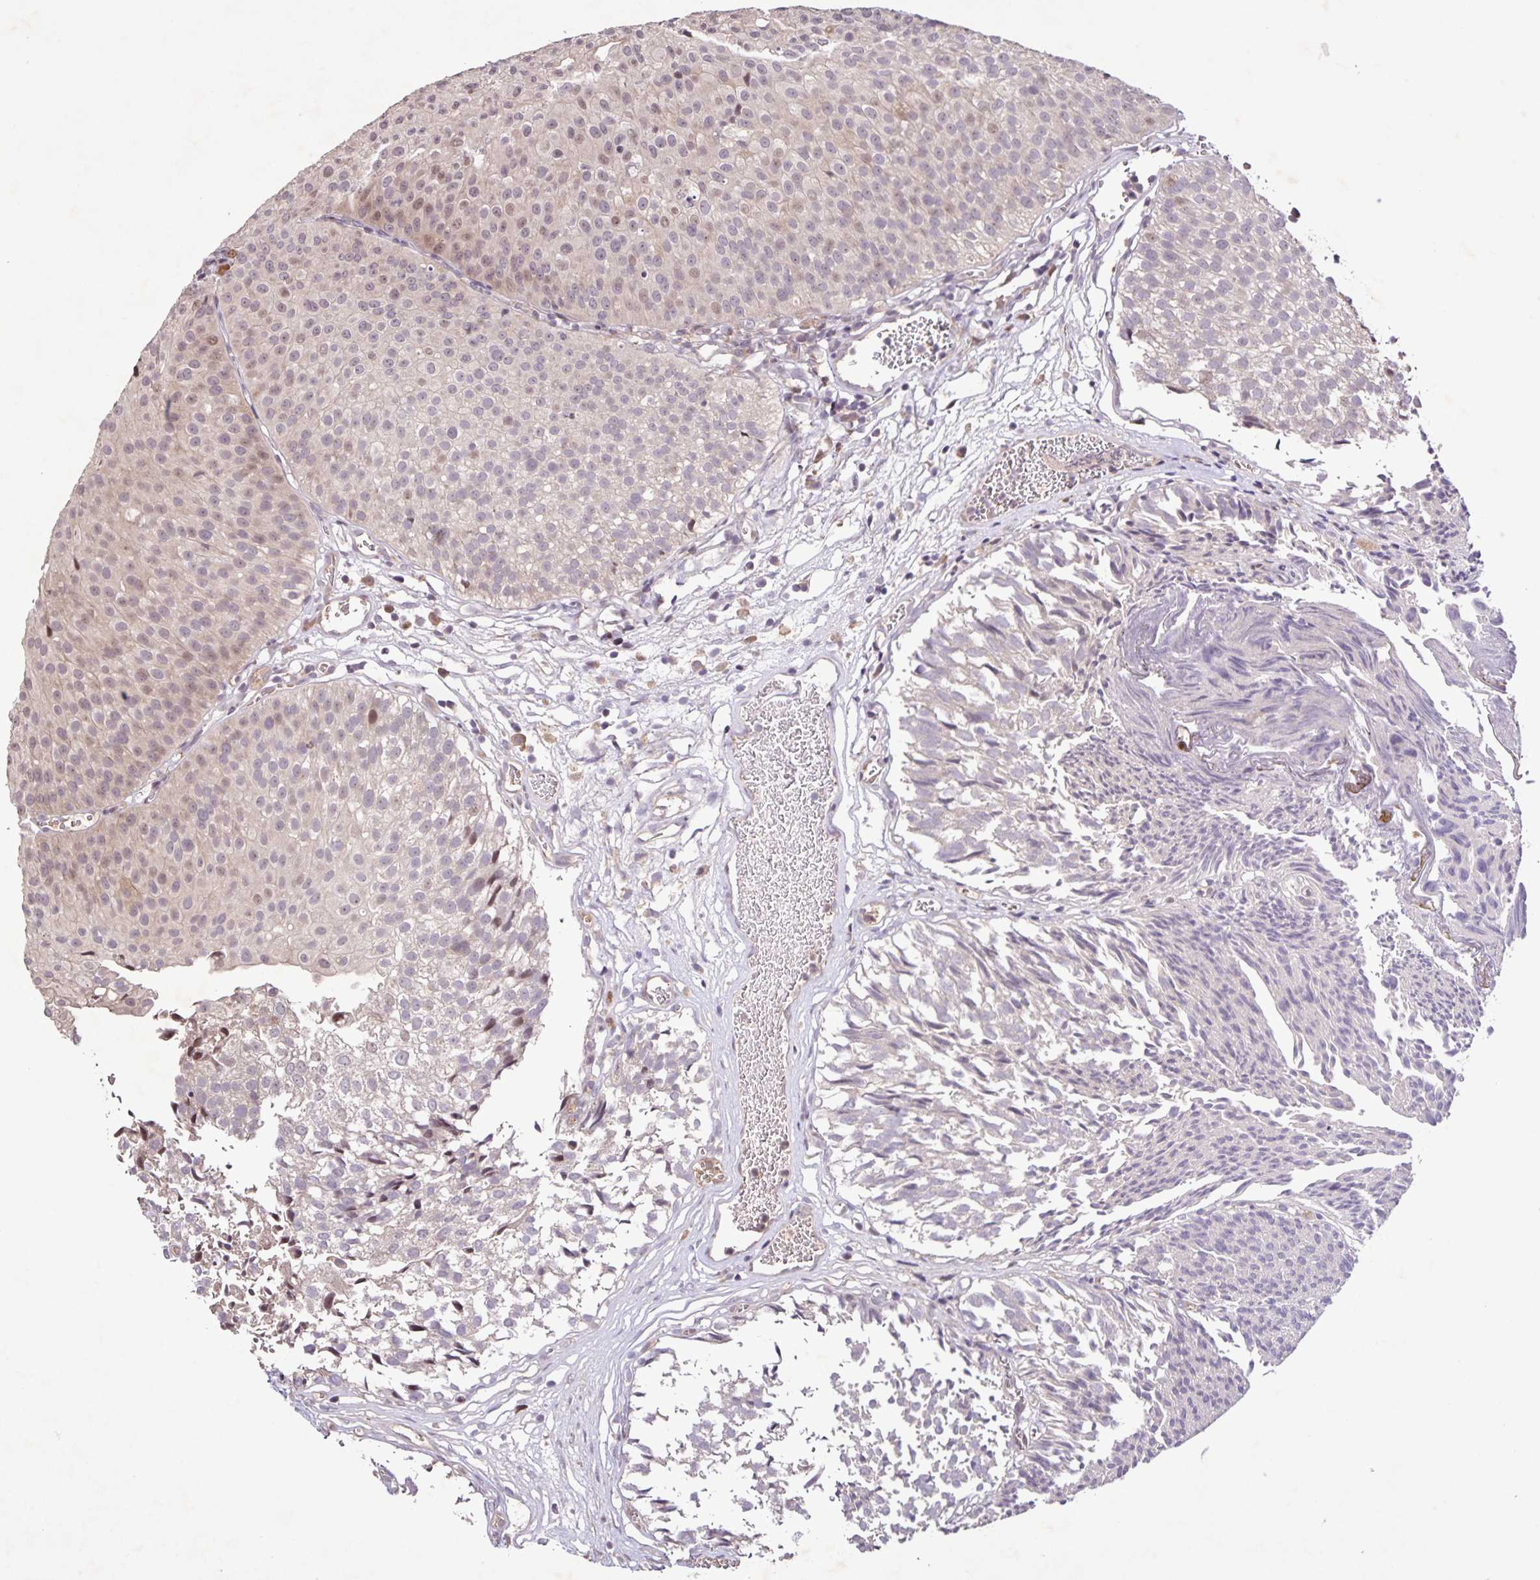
{"staining": {"intensity": "moderate", "quantity": "<25%", "location": "nuclear"}, "tissue": "urothelial cancer", "cell_type": "Tumor cells", "image_type": "cancer", "snomed": [{"axis": "morphology", "description": "Urothelial carcinoma, Low grade"}, {"axis": "topography", "description": "Urinary bladder"}], "caption": "A micrograph showing moderate nuclear positivity in about <25% of tumor cells in low-grade urothelial carcinoma, as visualized by brown immunohistochemical staining.", "gene": "GDF2", "patient": {"sex": "male", "age": 80}}